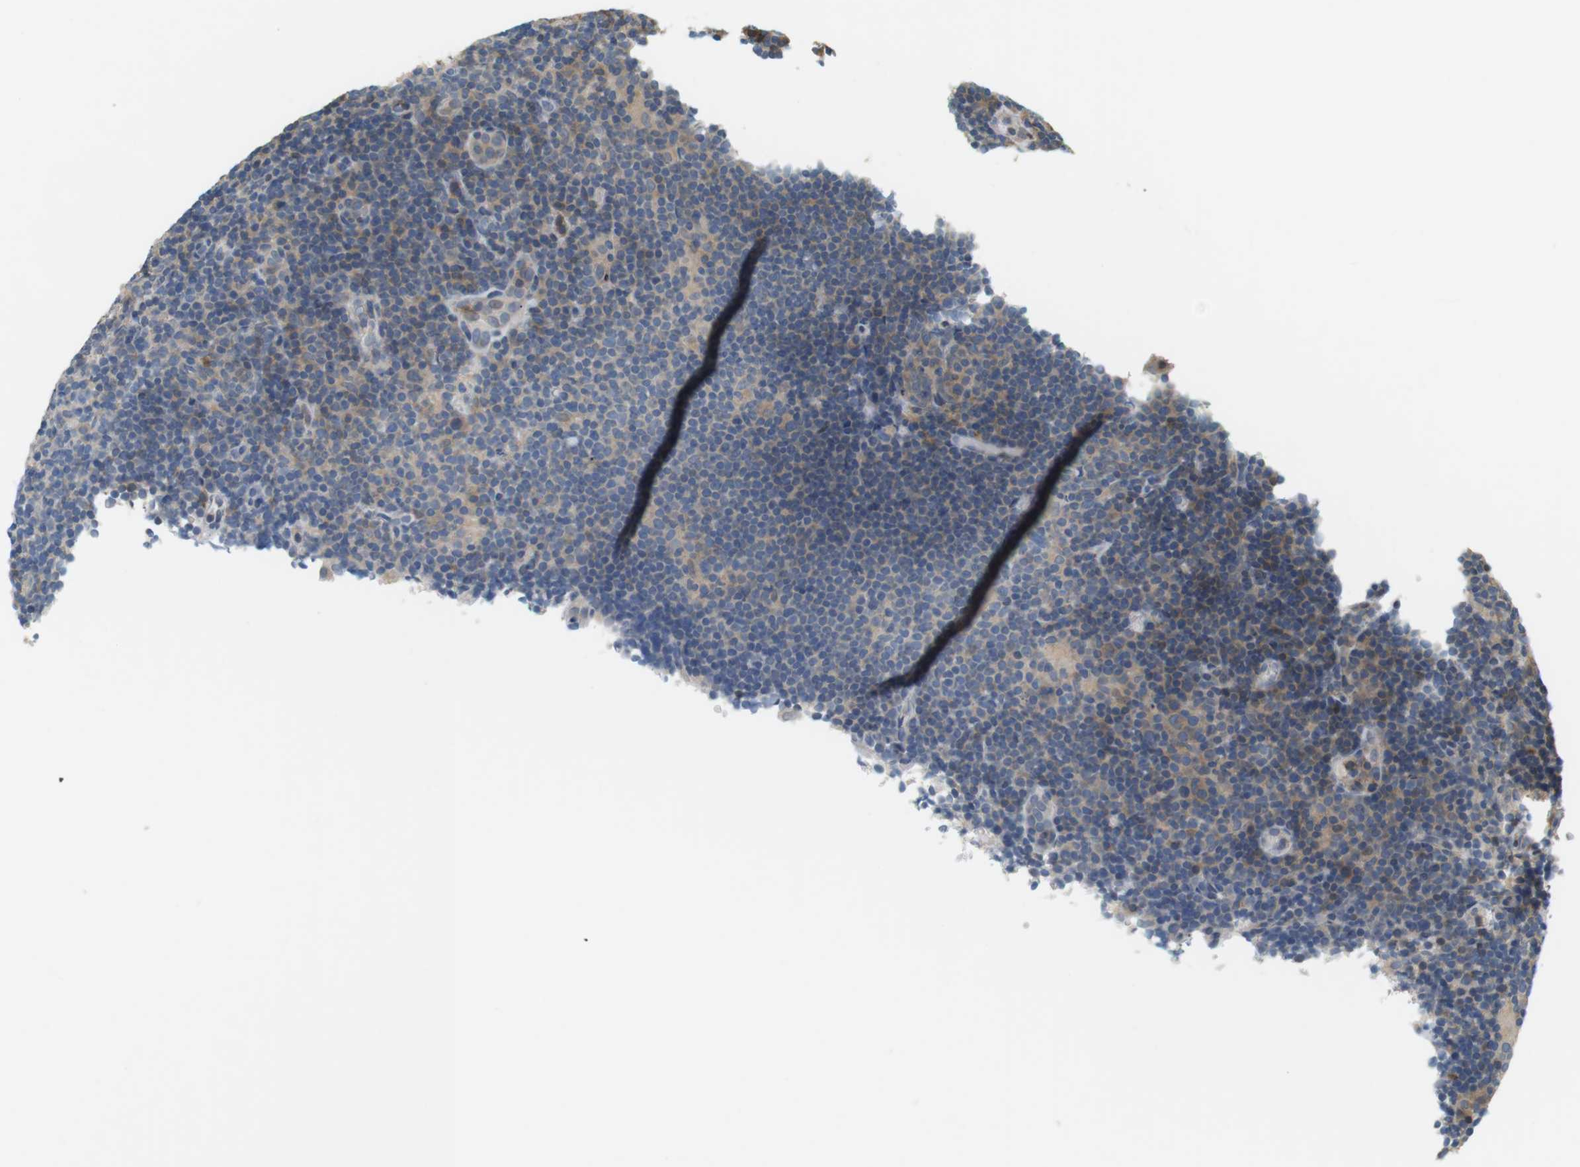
{"staining": {"intensity": "weak", "quantity": "25%-75%", "location": "cytoplasmic/membranous"}, "tissue": "lymphoma", "cell_type": "Tumor cells", "image_type": "cancer", "snomed": [{"axis": "morphology", "description": "Hodgkin's disease, NOS"}, {"axis": "topography", "description": "Lymph node"}], "caption": "Lymphoma was stained to show a protein in brown. There is low levels of weak cytoplasmic/membranous expression in approximately 25%-75% of tumor cells.", "gene": "P2RY1", "patient": {"sex": "female", "age": 57}}